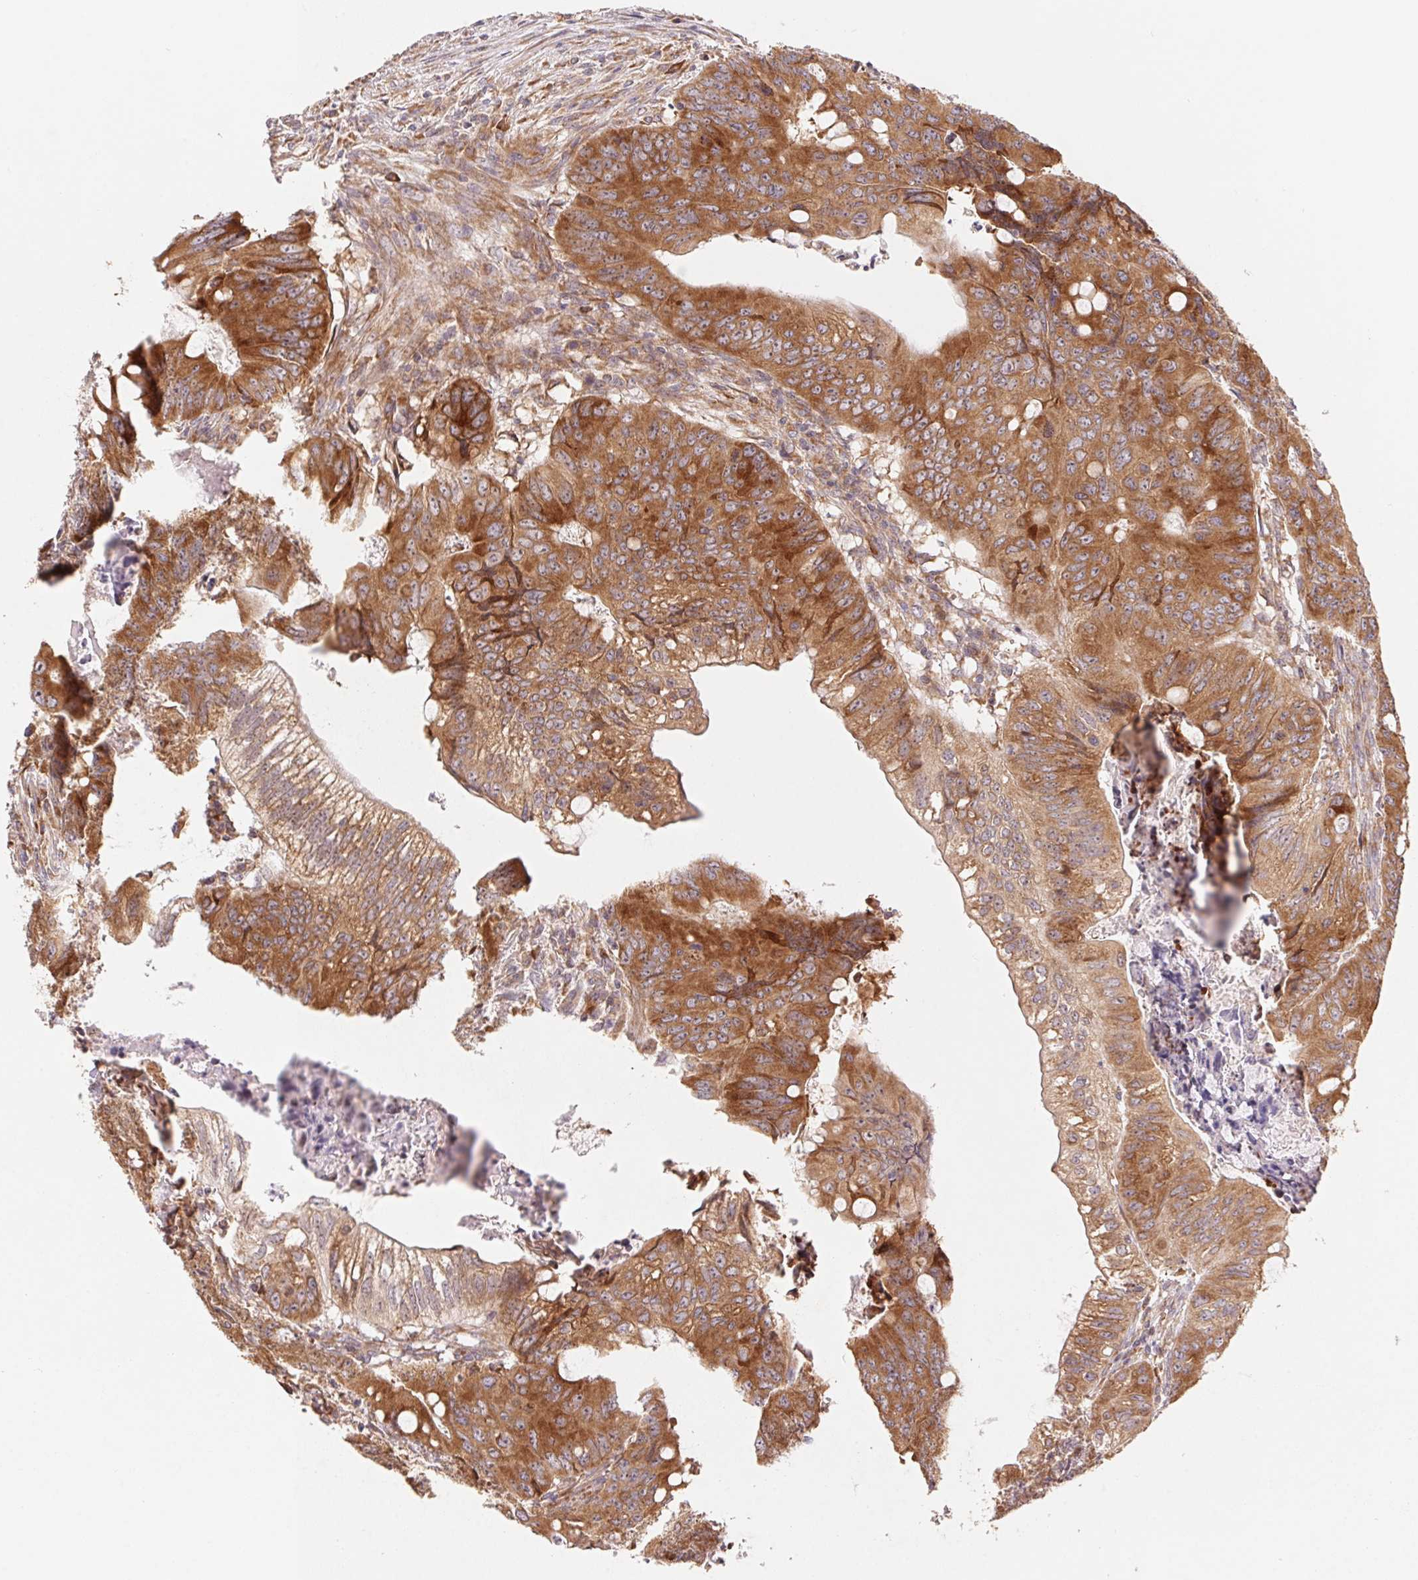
{"staining": {"intensity": "strong", "quantity": ">75%", "location": "cytoplasmic/membranous"}, "tissue": "colorectal cancer", "cell_type": "Tumor cells", "image_type": "cancer", "snomed": [{"axis": "morphology", "description": "Adenocarcinoma, NOS"}, {"axis": "topography", "description": "Colon"}], "caption": "The micrograph reveals a brown stain indicating the presence of a protein in the cytoplasmic/membranous of tumor cells in colorectal cancer.", "gene": "RPL27A", "patient": {"sex": "female", "age": 74}}